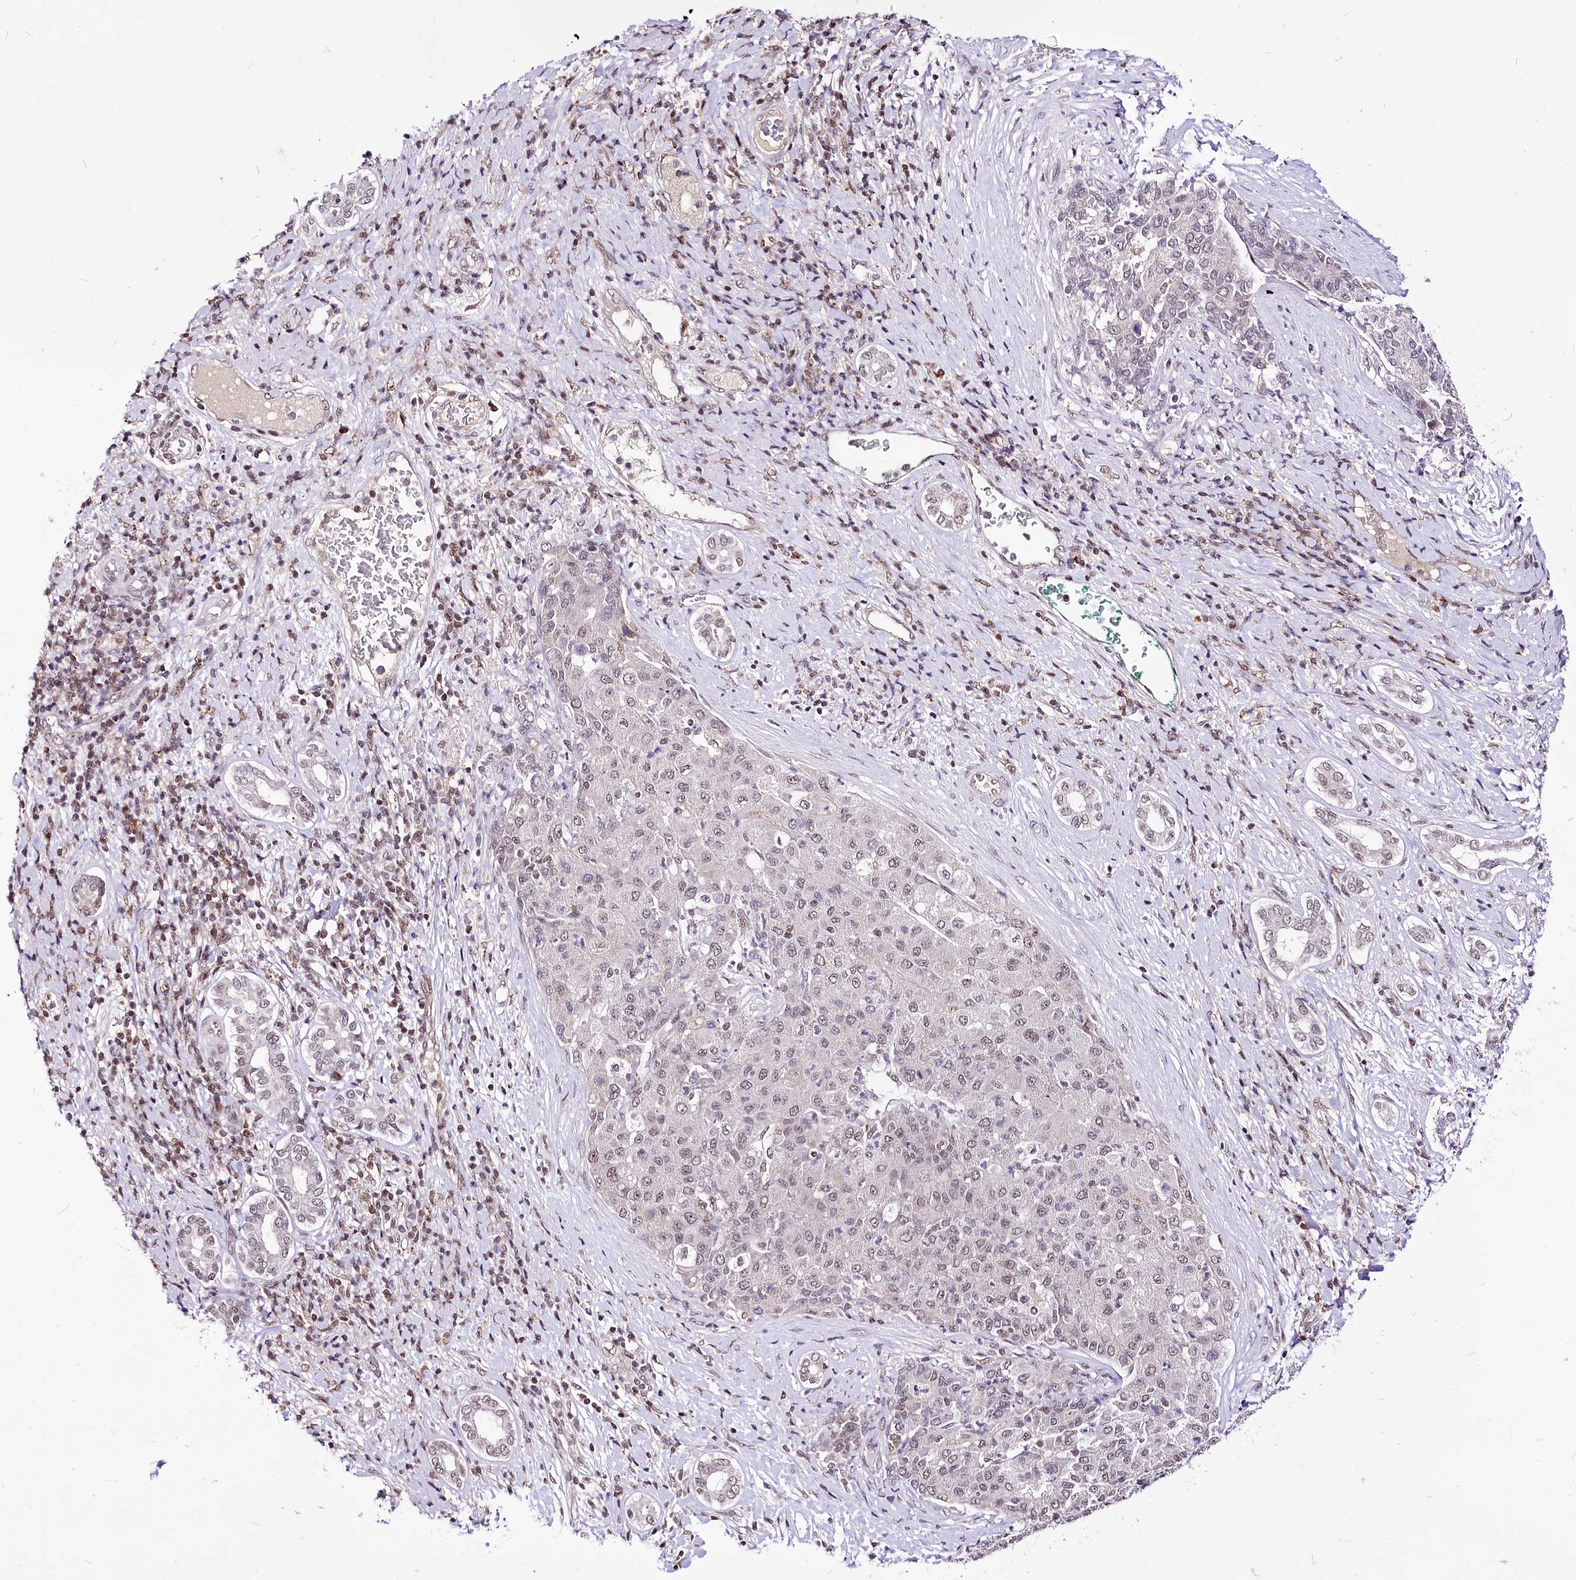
{"staining": {"intensity": "weak", "quantity": ">75%", "location": "nuclear"}, "tissue": "liver cancer", "cell_type": "Tumor cells", "image_type": "cancer", "snomed": [{"axis": "morphology", "description": "Carcinoma, Hepatocellular, NOS"}, {"axis": "topography", "description": "Liver"}], "caption": "A high-resolution photomicrograph shows immunohistochemistry (IHC) staining of liver hepatocellular carcinoma, which reveals weak nuclear positivity in about >75% of tumor cells.", "gene": "POLA2", "patient": {"sex": "male", "age": 65}}